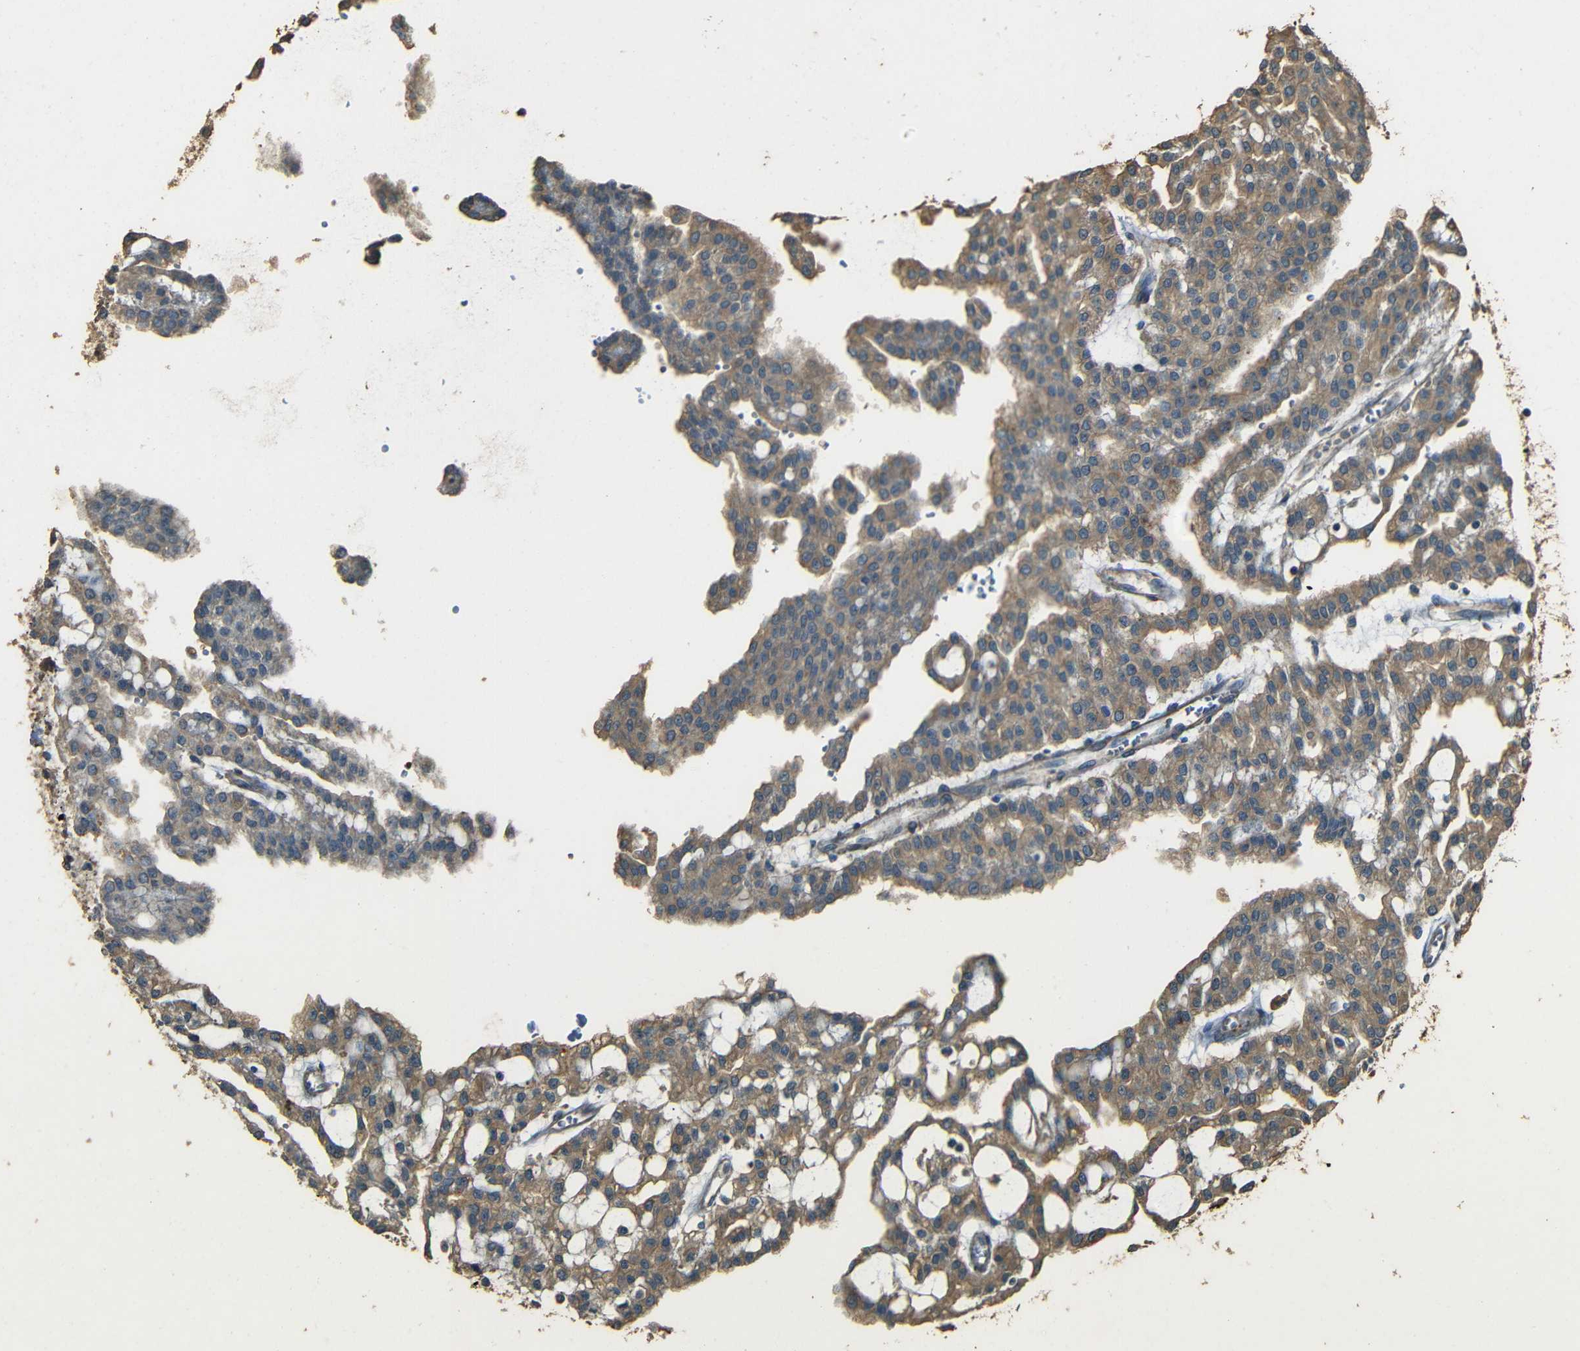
{"staining": {"intensity": "moderate", "quantity": ">75%", "location": "cytoplasmic/membranous"}, "tissue": "renal cancer", "cell_type": "Tumor cells", "image_type": "cancer", "snomed": [{"axis": "morphology", "description": "Adenocarcinoma, NOS"}, {"axis": "topography", "description": "Kidney"}], "caption": "Tumor cells display medium levels of moderate cytoplasmic/membranous positivity in approximately >75% of cells in renal adenocarcinoma.", "gene": "PDE5A", "patient": {"sex": "male", "age": 63}}